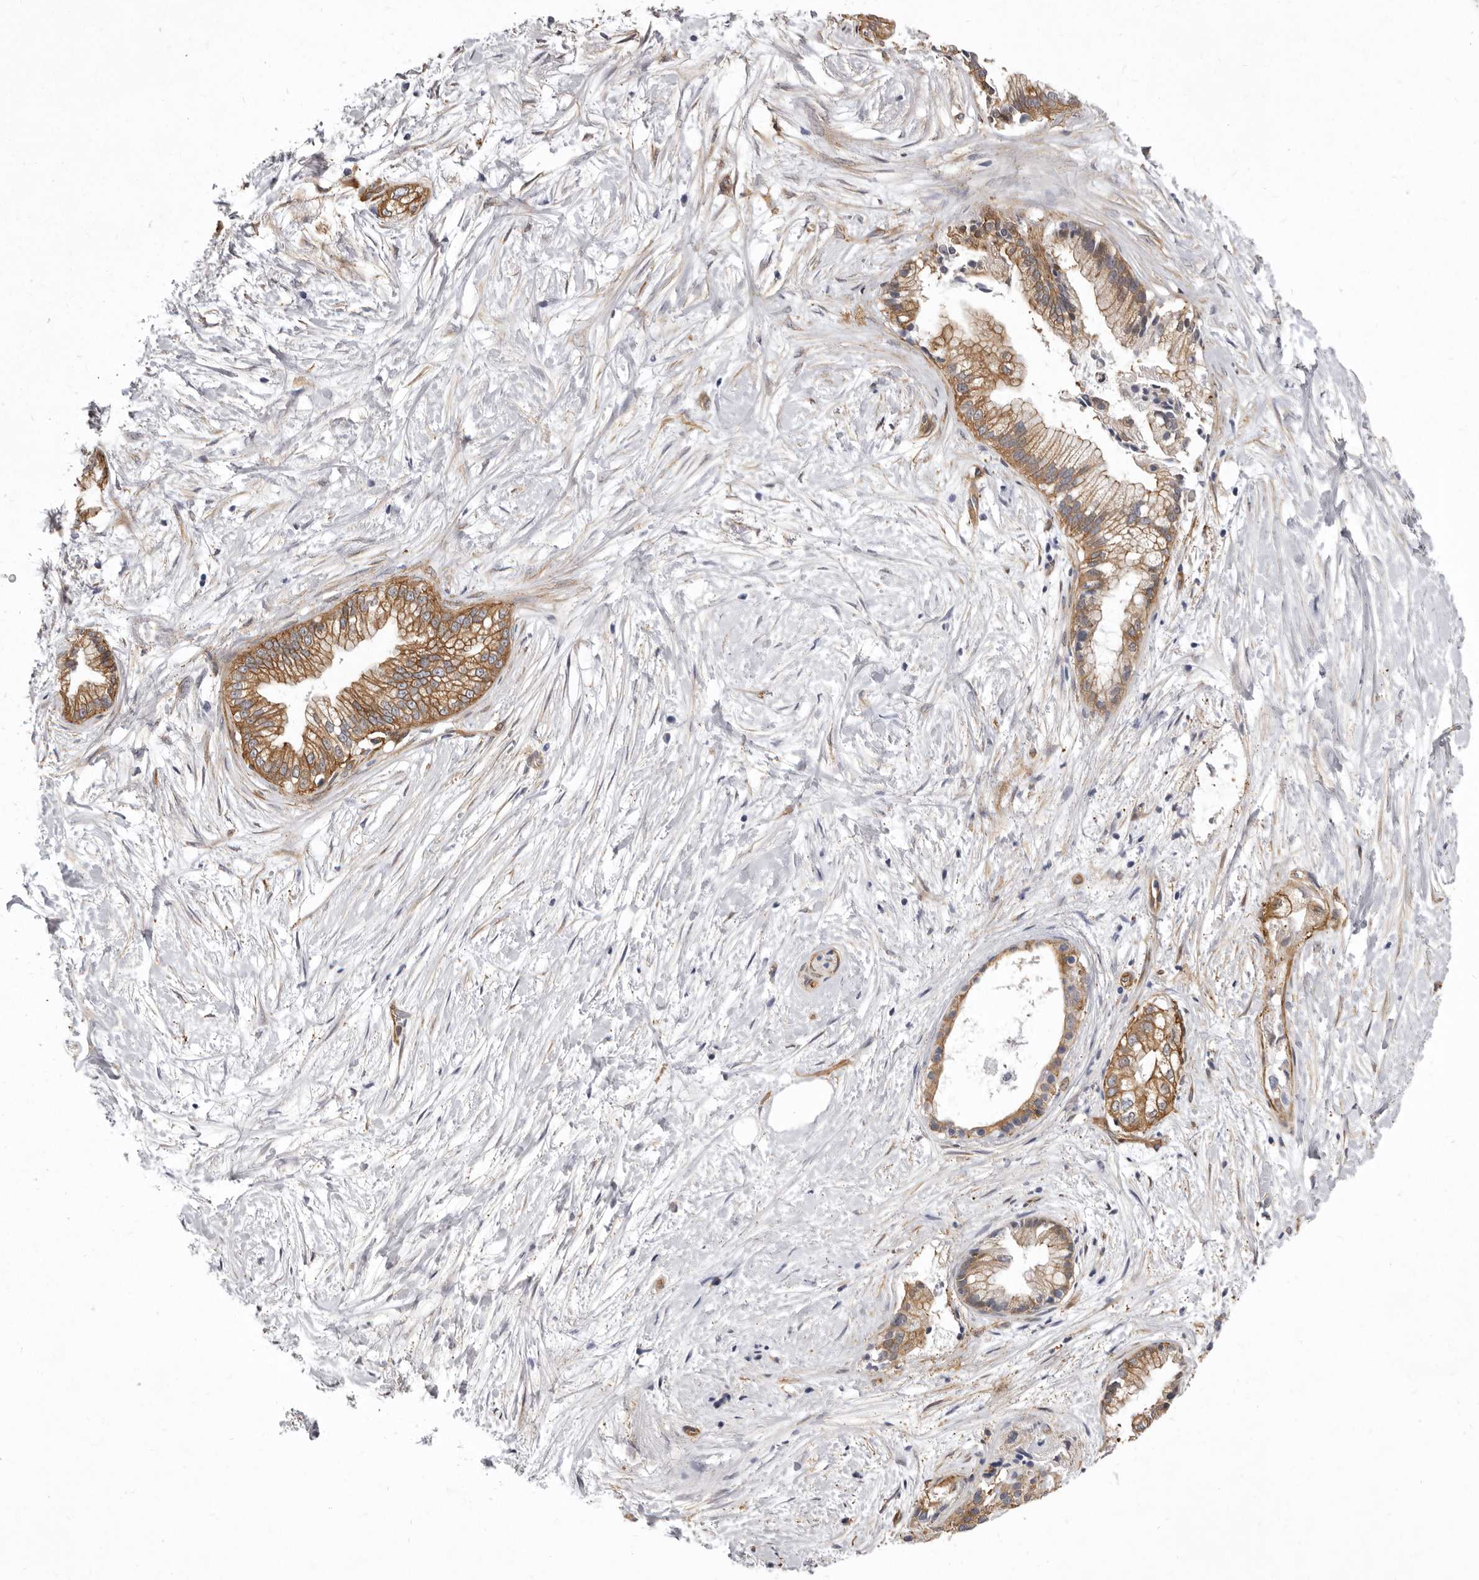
{"staining": {"intensity": "moderate", "quantity": ">75%", "location": "cytoplasmic/membranous"}, "tissue": "pancreatic cancer", "cell_type": "Tumor cells", "image_type": "cancer", "snomed": [{"axis": "morphology", "description": "Adenocarcinoma, NOS"}, {"axis": "topography", "description": "Pancreas"}], "caption": "This is a micrograph of immunohistochemistry (IHC) staining of pancreatic adenocarcinoma, which shows moderate staining in the cytoplasmic/membranous of tumor cells.", "gene": "ENAH", "patient": {"sex": "male", "age": 68}}